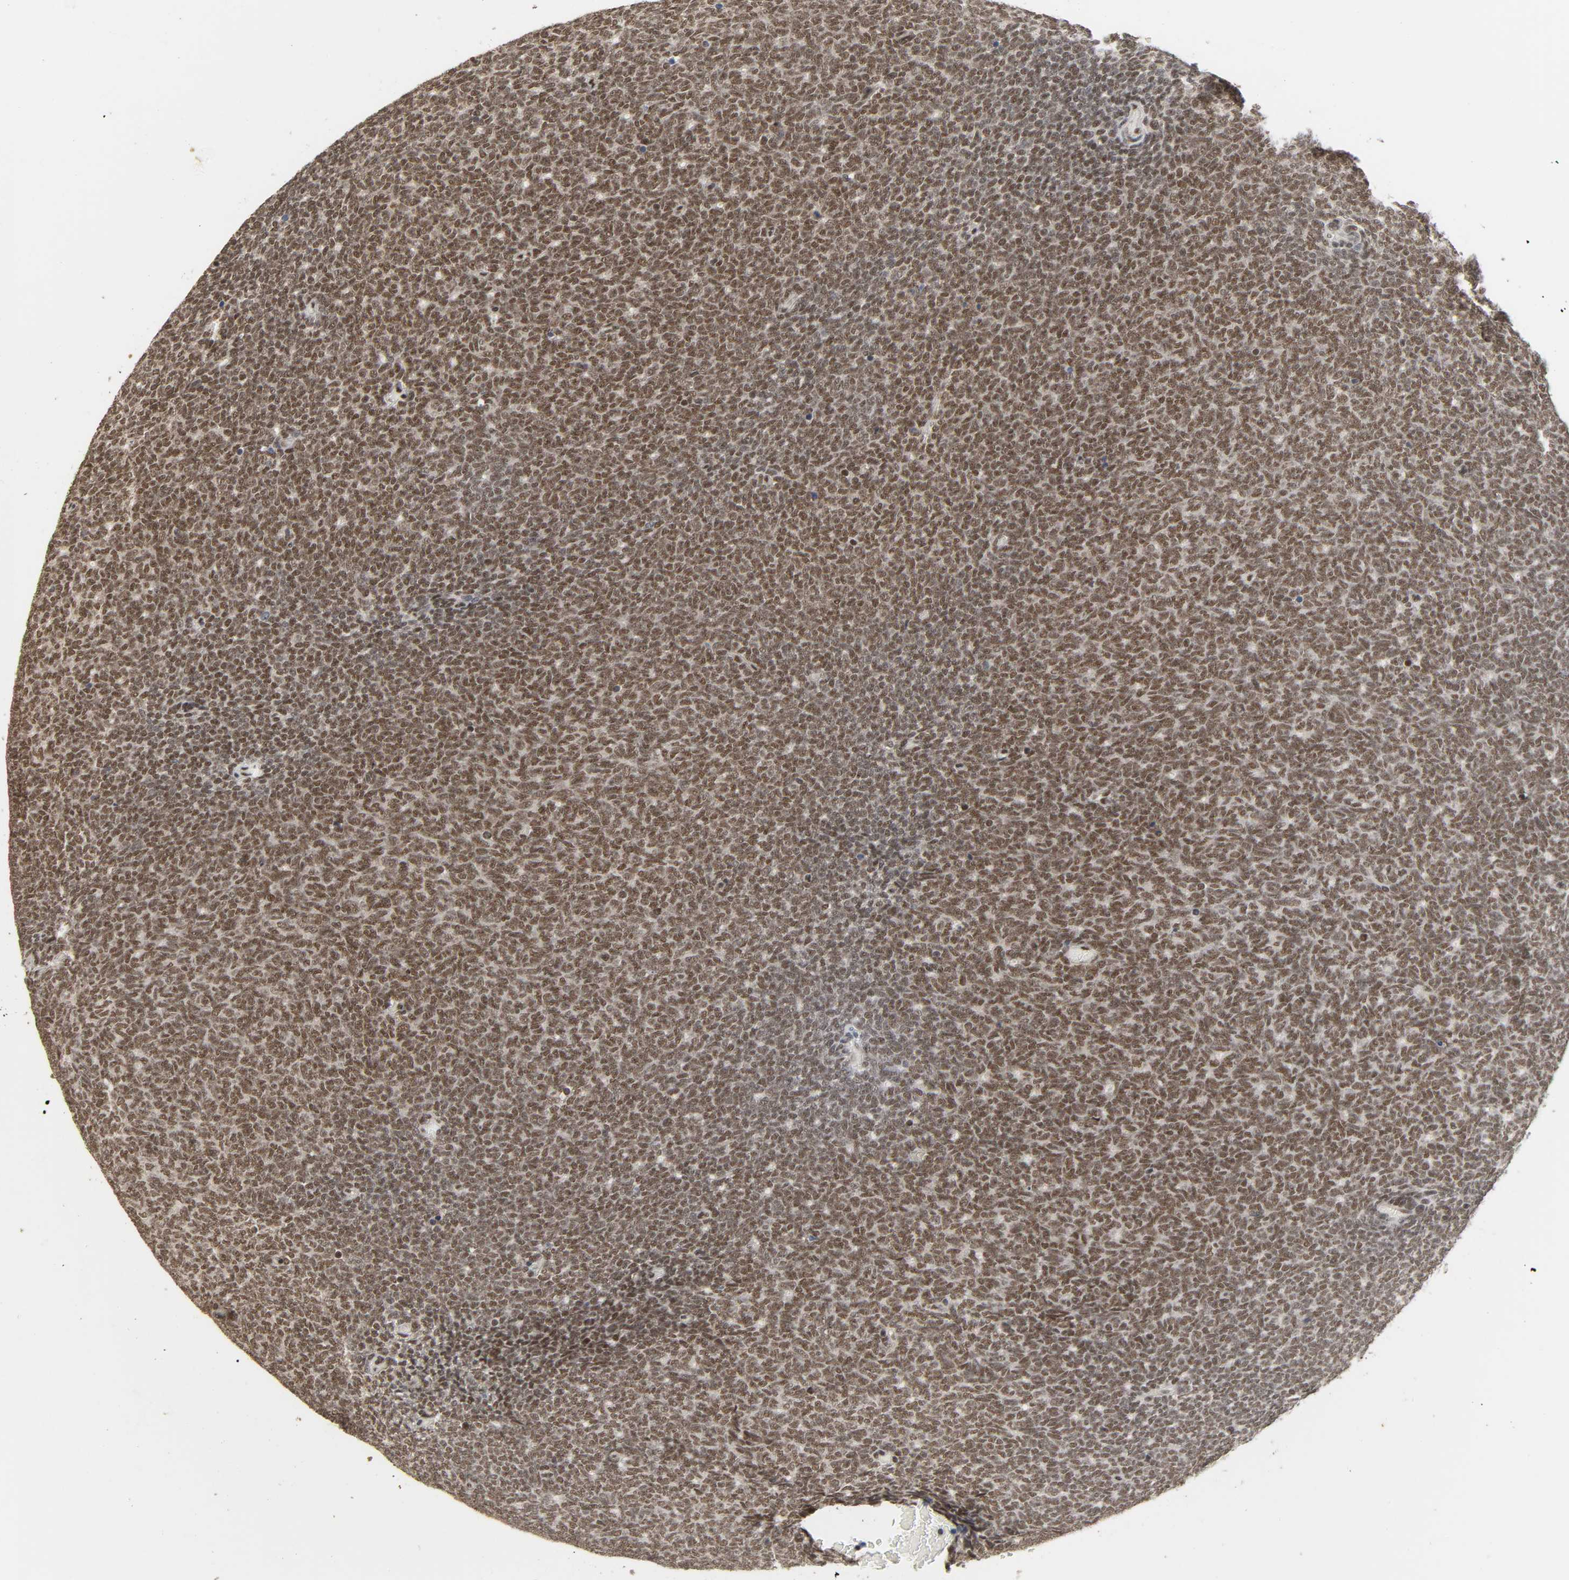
{"staining": {"intensity": "moderate", "quantity": ">75%", "location": "nuclear"}, "tissue": "renal cancer", "cell_type": "Tumor cells", "image_type": "cancer", "snomed": [{"axis": "morphology", "description": "Neoplasm, malignant, NOS"}, {"axis": "topography", "description": "Kidney"}], "caption": "Protein expression by immunohistochemistry (IHC) demonstrates moderate nuclear positivity in approximately >75% of tumor cells in renal cancer.", "gene": "NCOA6", "patient": {"sex": "male", "age": 28}}